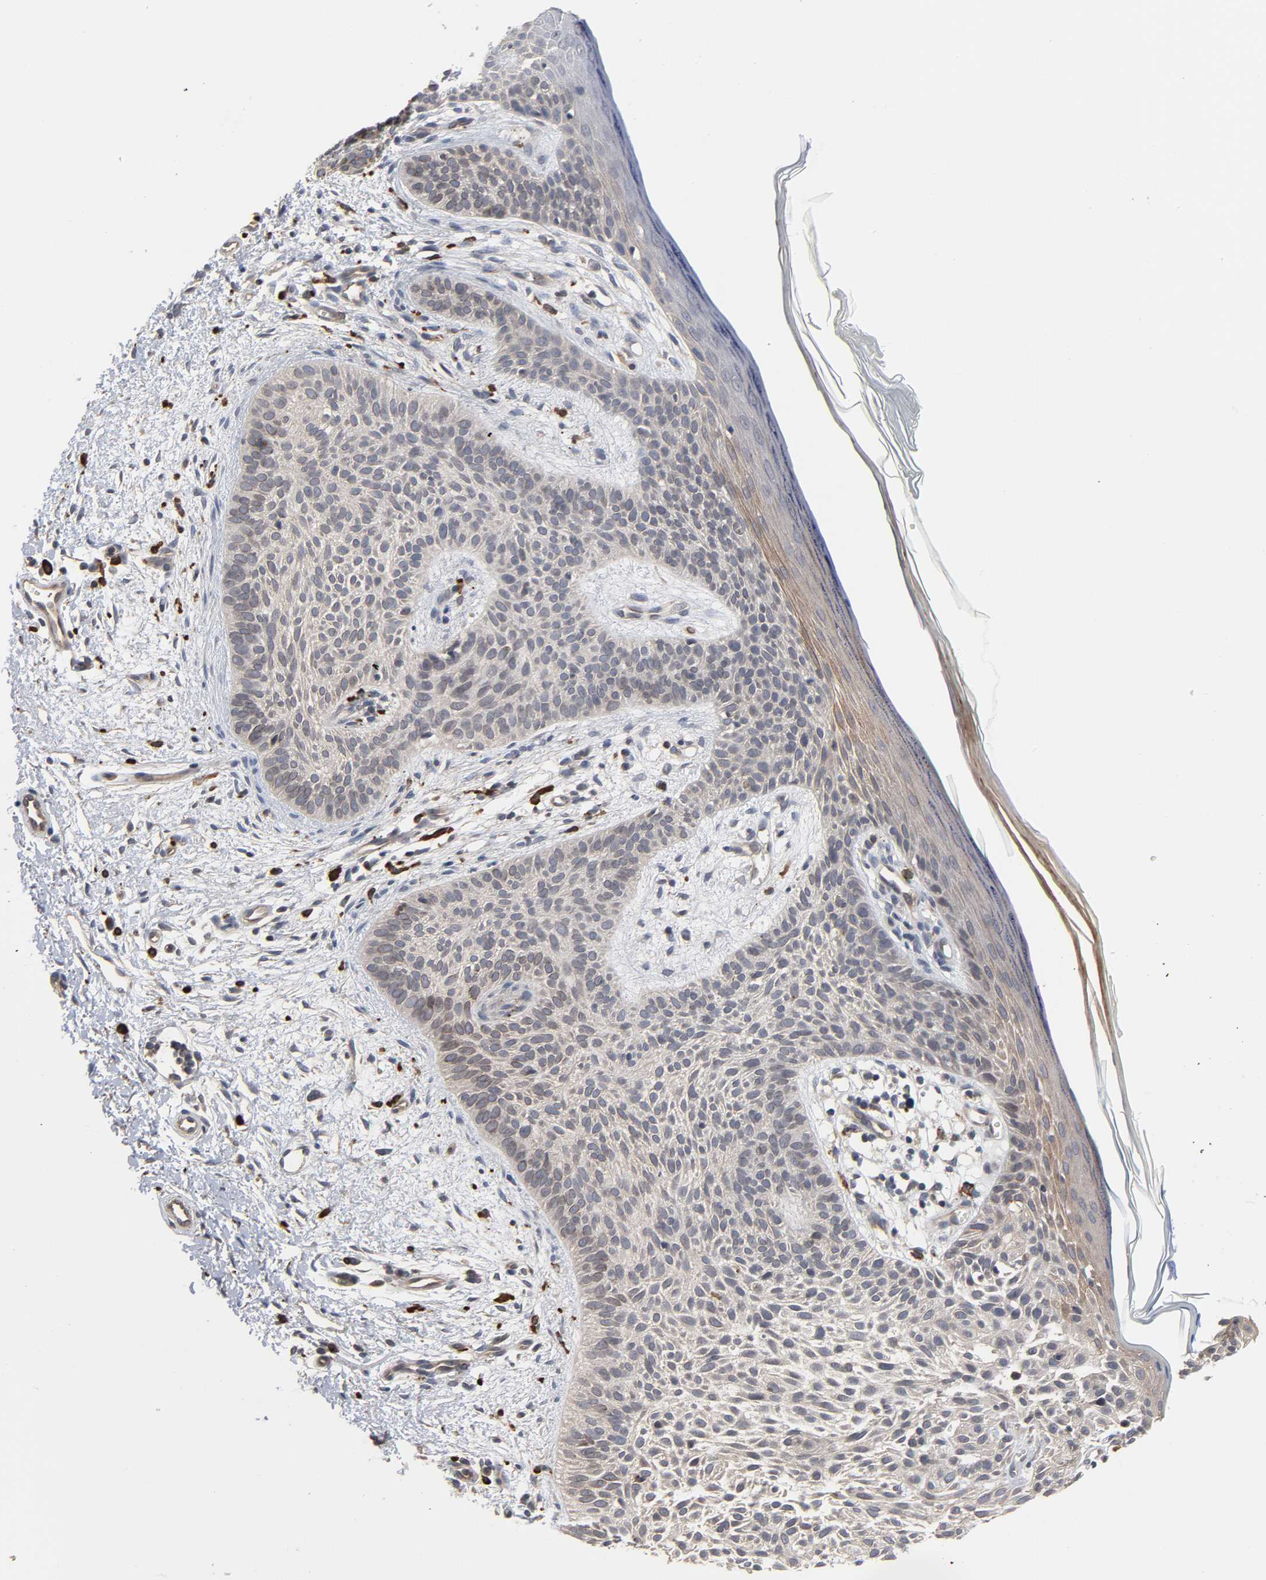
{"staining": {"intensity": "weak", "quantity": ">75%", "location": "cytoplasmic/membranous"}, "tissue": "skin cancer", "cell_type": "Tumor cells", "image_type": "cancer", "snomed": [{"axis": "morphology", "description": "Normal tissue, NOS"}, {"axis": "morphology", "description": "Basal cell carcinoma"}, {"axis": "topography", "description": "Skin"}], "caption": "Protein expression by immunohistochemistry displays weak cytoplasmic/membranous staining in approximately >75% of tumor cells in skin cancer (basal cell carcinoma).", "gene": "CCDC175", "patient": {"sex": "female", "age": 69}}